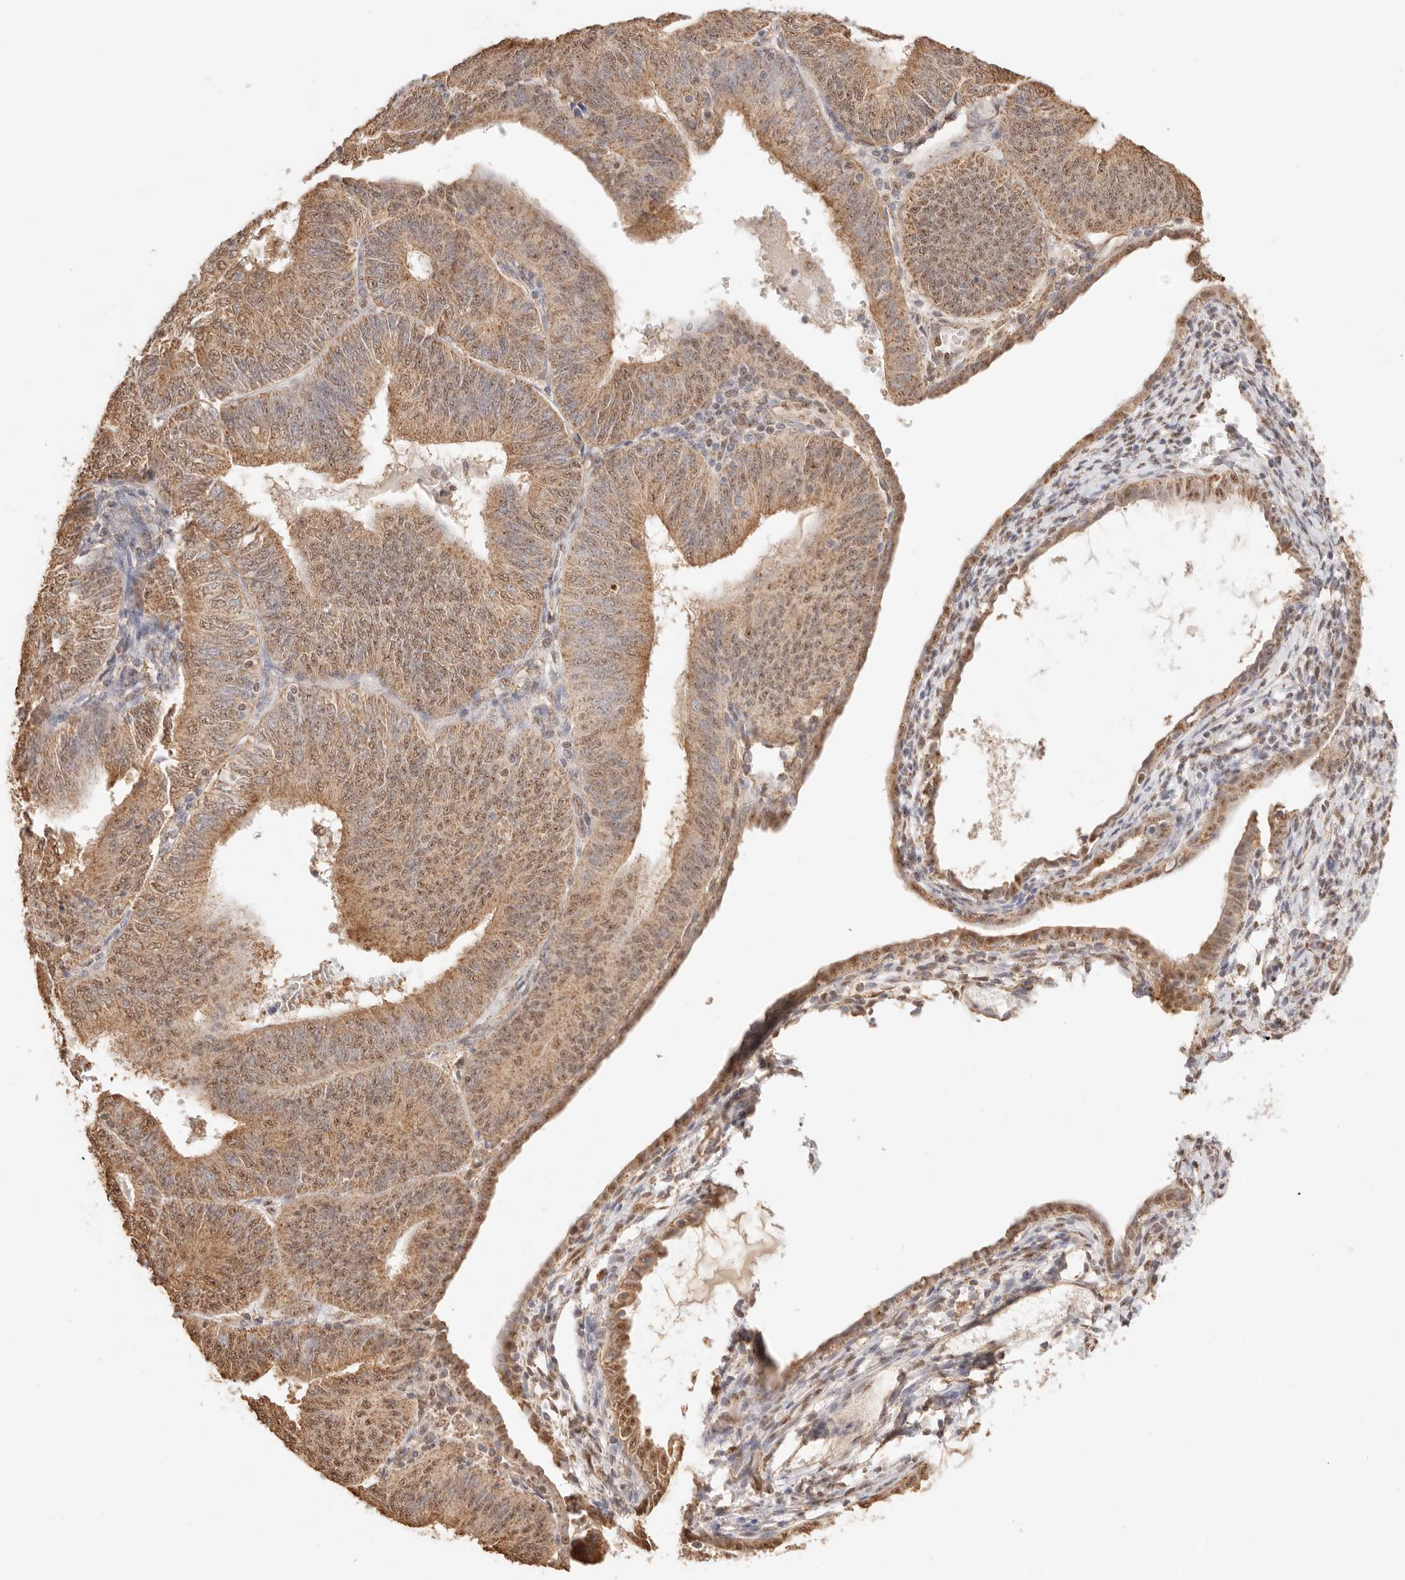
{"staining": {"intensity": "moderate", "quantity": ">75%", "location": "cytoplasmic/membranous,nuclear"}, "tissue": "endometrial cancer", "cell_type": "Tumor cells", "image_type": "cancer", "snomed": [{"axis": "morphology", "description": "Adenocarcinoma, NOS"}, {"axis": "topography", "description": "Endometrium"}], "caption": "Tumor cells show moderate cytoplasmic/membranous and nuclear expression in approximately >75% of cells in adenocarcinoma (endometrial). The staining is performed using DAB brown chromogen to label protein expression. The nuclei are counter-stained blue using hematoxylin.", "gene": "IL1R2", "patient": {"sex": "female", "age": 58}}